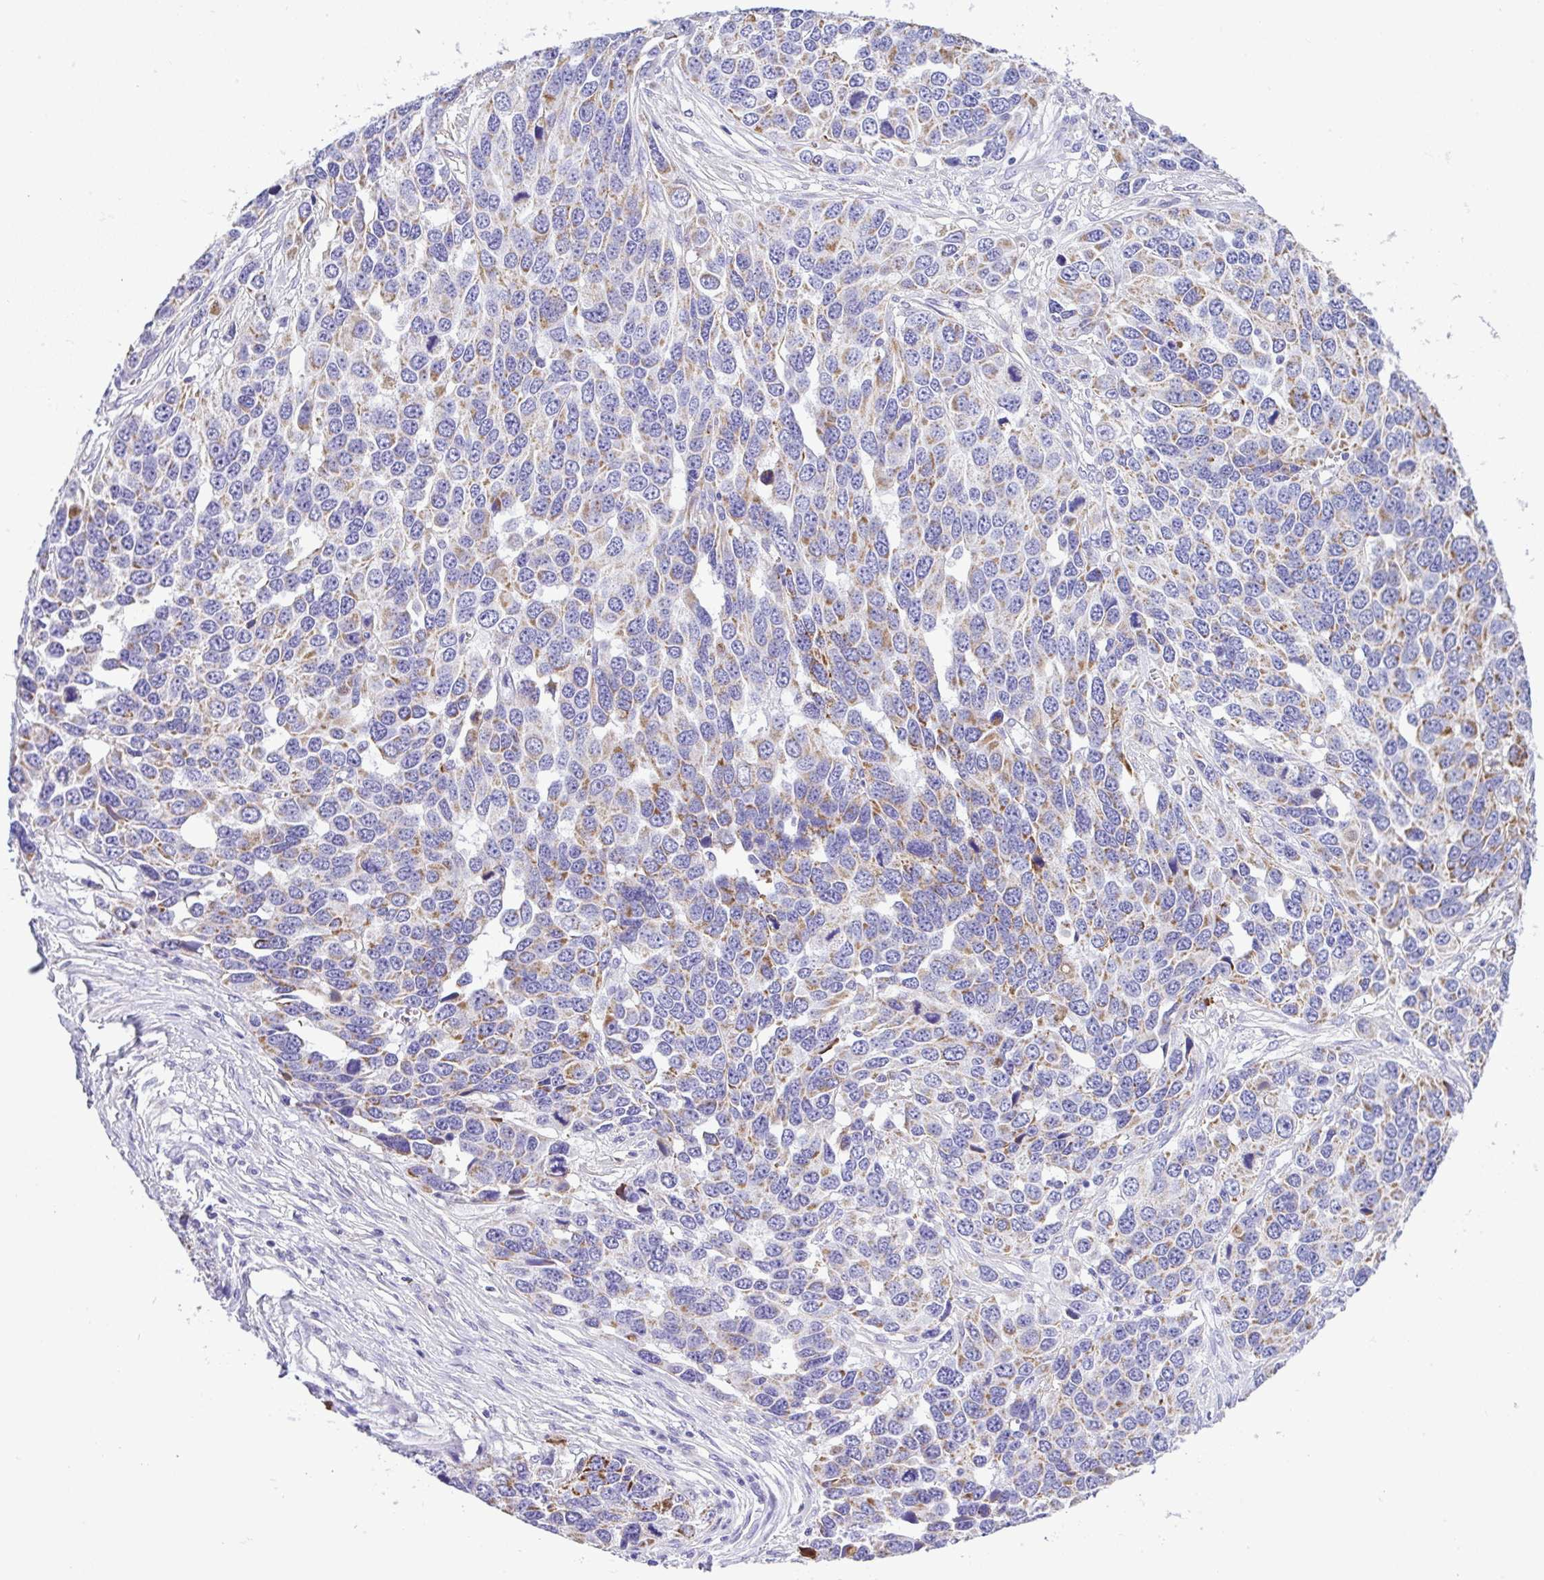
{"staining": {"intensity": "moderate", "quantity": "25%-75%", "location": "cytoplasmic/membranous"}, "tissue": "ovarian cancer", "cell_type": "Tumor cells", "image_type": "cancer", "snomed": [{"axis": "morphology", "description": "Cystadenocarcinoma, serous, NOS"}, {"axis": "topography", "description": "Ovary"}], "caption": "An image of human ovarian serous cystadenocarcinoma stained for a protein reveals moderate cytoplasmic/membranous brown staining in tumor cells.", "gene": "SLC13A1", "patient": {"sex": "female", "age": 76}}